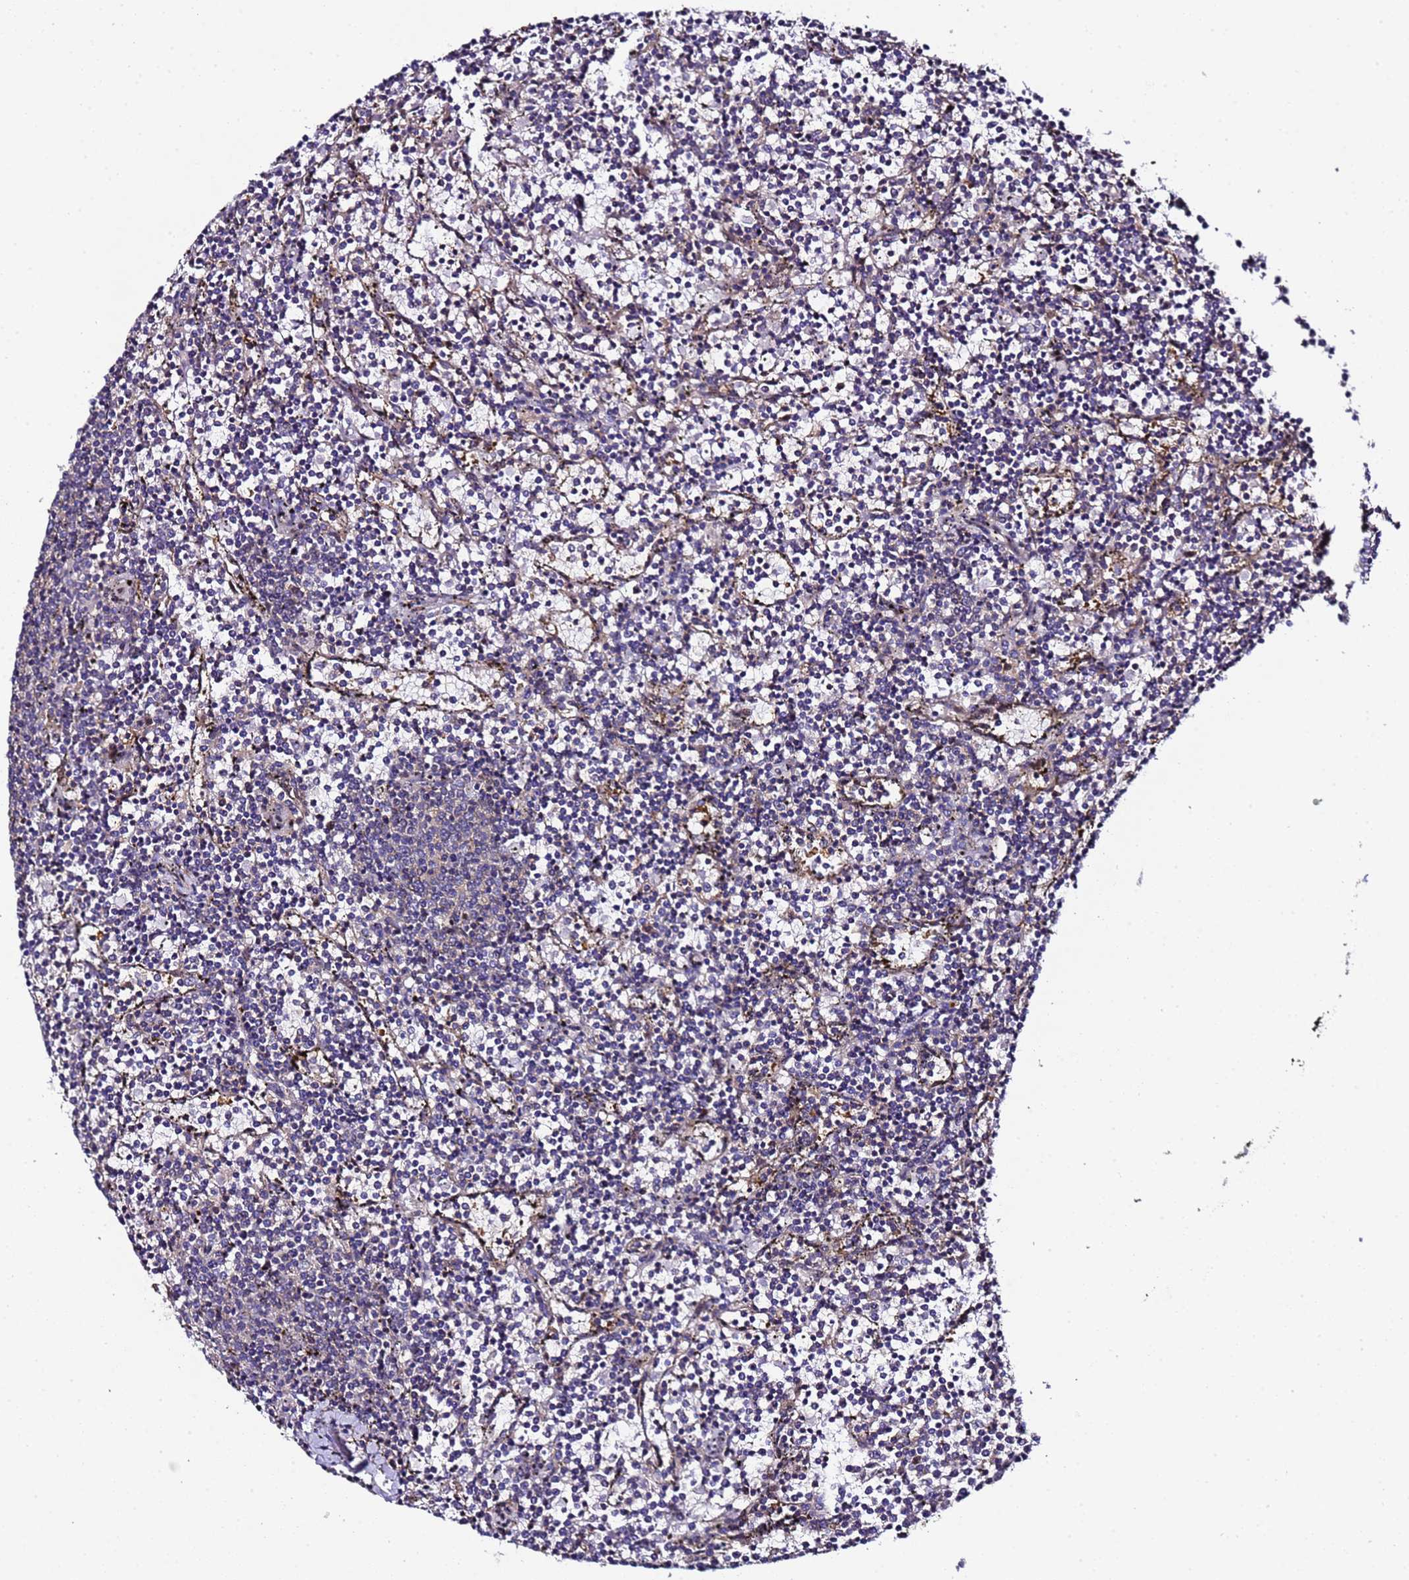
{"staining": {"intensity": "negative", "quantity": "none", "location": "none"}, "tissue": "lymphoma", "cell_type": "Tumor cells", "image_type": "cancer", "snomed": [{"axis": "morphology", "description": "Malignant lymphoma, non-Hodgkin's type, Low grade"}, {"axis": "topography", "description": "Spleen"}], "caption": "DAB (3,3'-diaminobenzidine) immunohistochemical staining of human lymphoma shows no significant positivity in tumor cells.", "gene": "ALG3", "patient": {"sex": "female", "age": 50}}